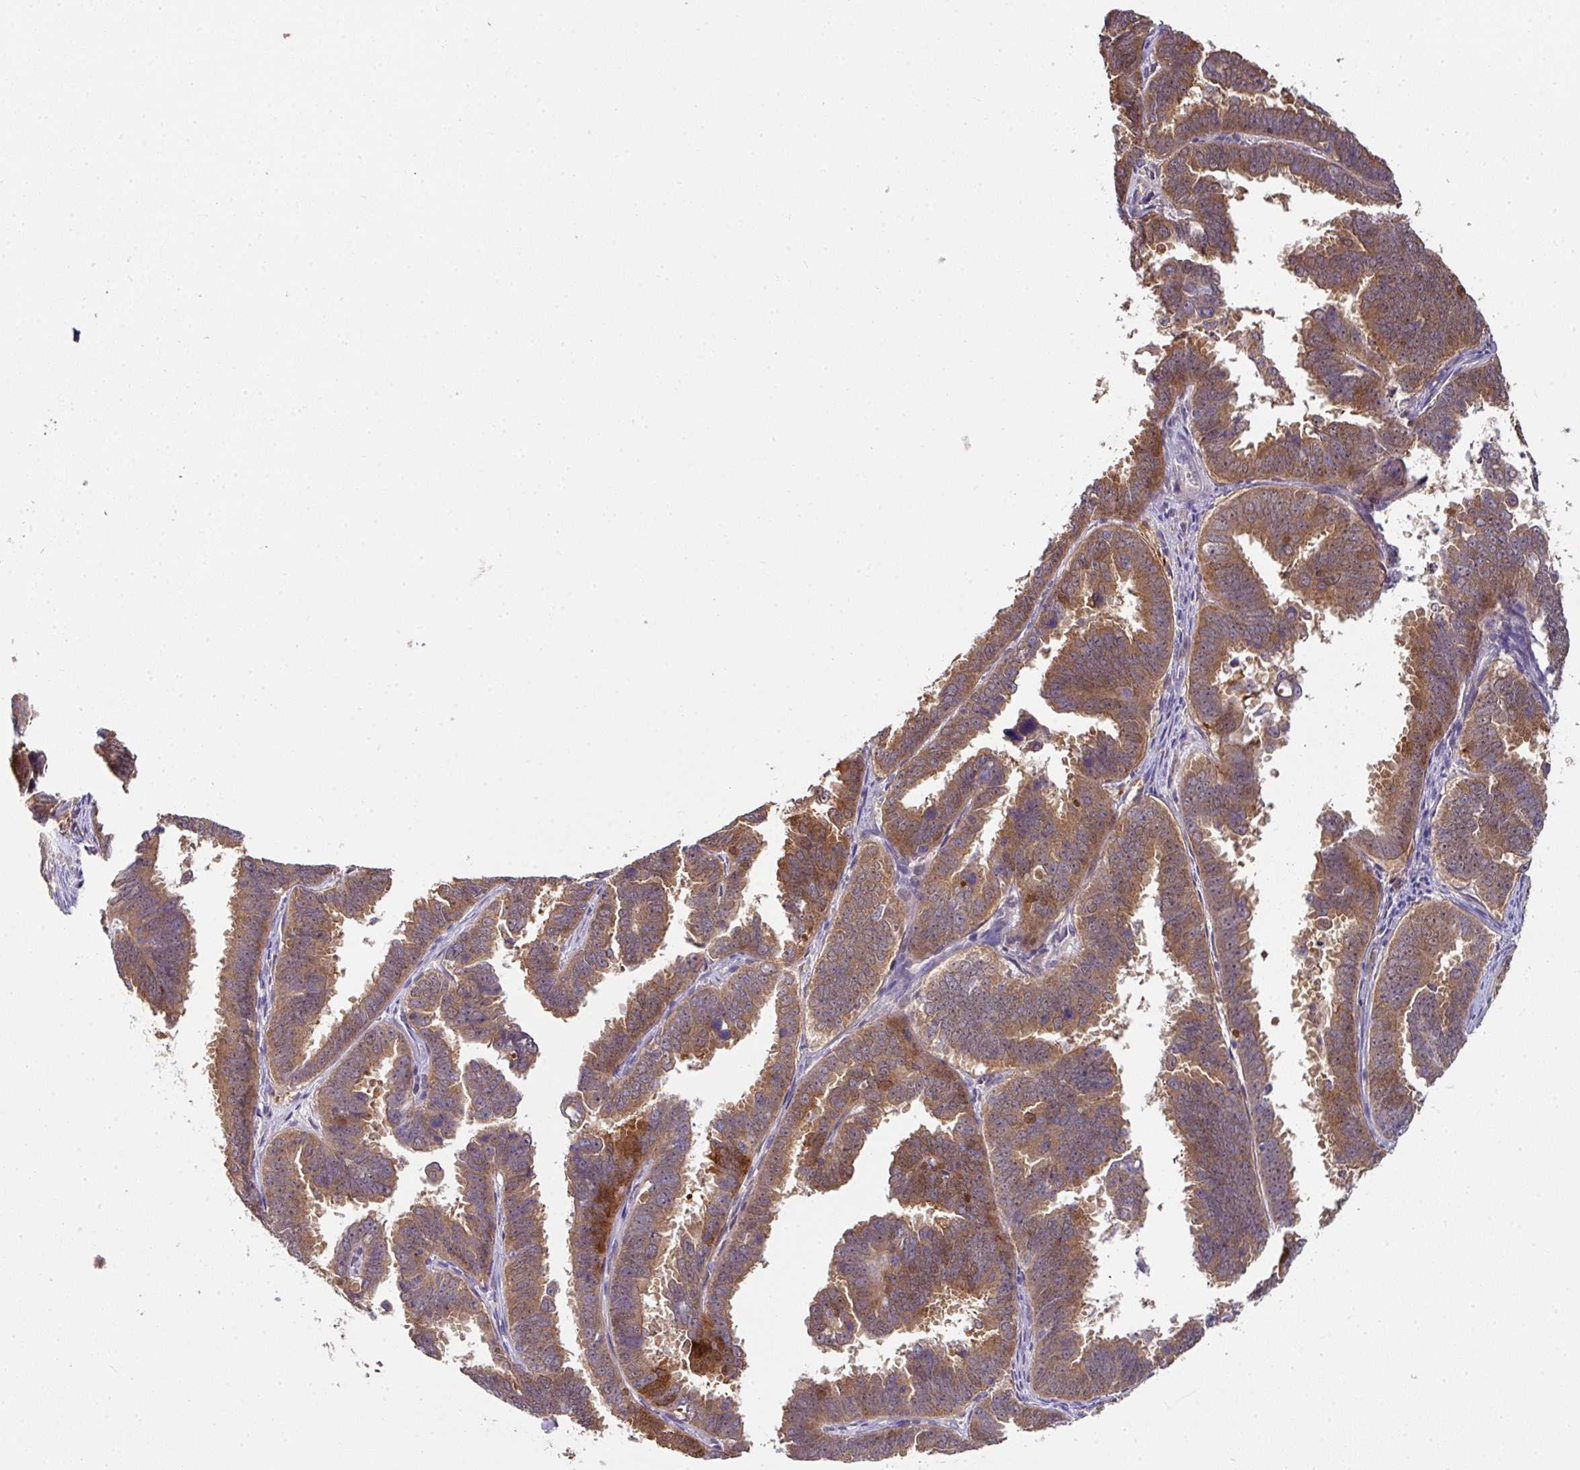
{"staining": {"intensity": "moderate", "quantity": ">75%", "location": "cytoplasmic/membranous"}, "tissue": "endometrial cancer", "cell_type": "Tumor cells", "image_type": "cancer", "snomed": [{"axis": "morphology", "description": "Adenocarcinoma, NOS"}, {"axis": "topography", "description": "Endometrium"}], "caption": "Human adenocarcinoma (endometrial) stained with a protein marker demonstrates moderate staining in tumor cells.", "gene": "SLAMF6", "patient": {"sex": "female", "age": 75}}